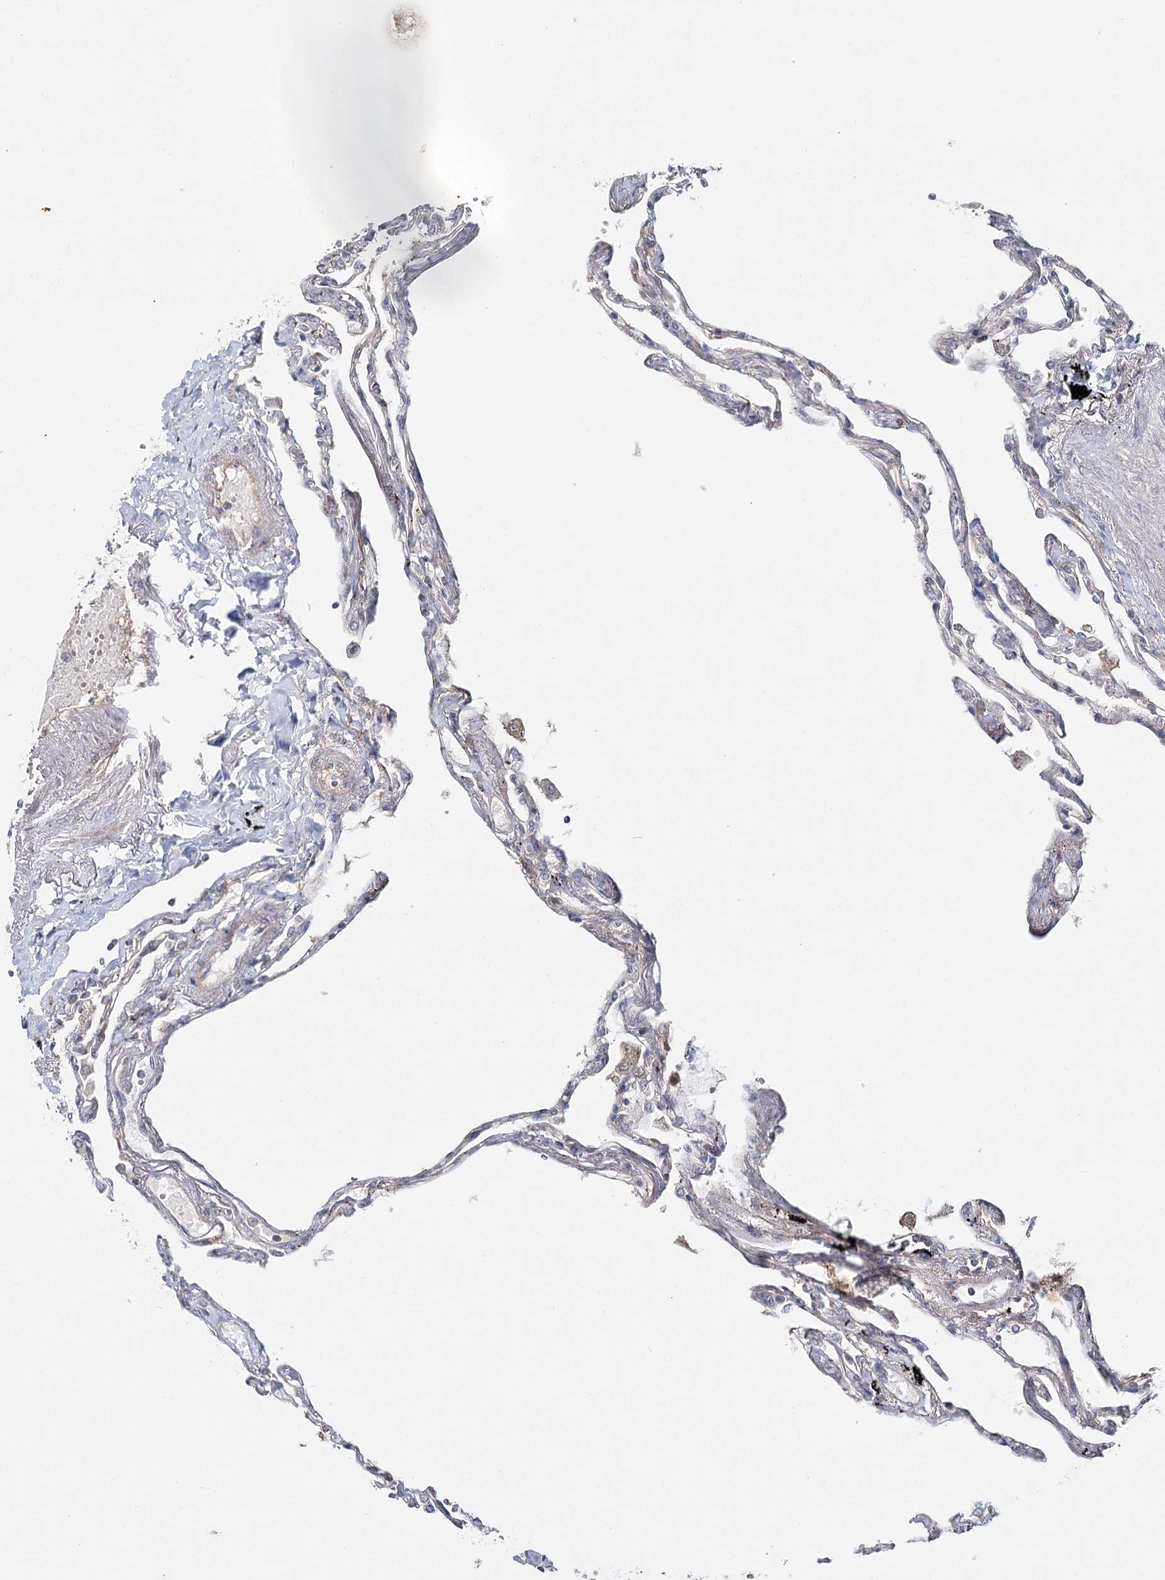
{"staining": {"intensity": "weak", "quantity": "25%-75%", "location": "cytoplasmic/membranous"}, "tissue": "lung", "cell_type": "Alveolar cells", "image_type": "normal", "snomed": [{"axis": "morphology", "description": "Normal tissue, NOS"}, {"axis": "topography", "description": "Lung"}], "caption": "Lung stained with immunohistochemistry reveals weak cytoplasmic/membranous staining in approximately 25%-75% of alveolar cells.", "gene": "WDR44", "patient": {"sex": "female", "age": 67}}